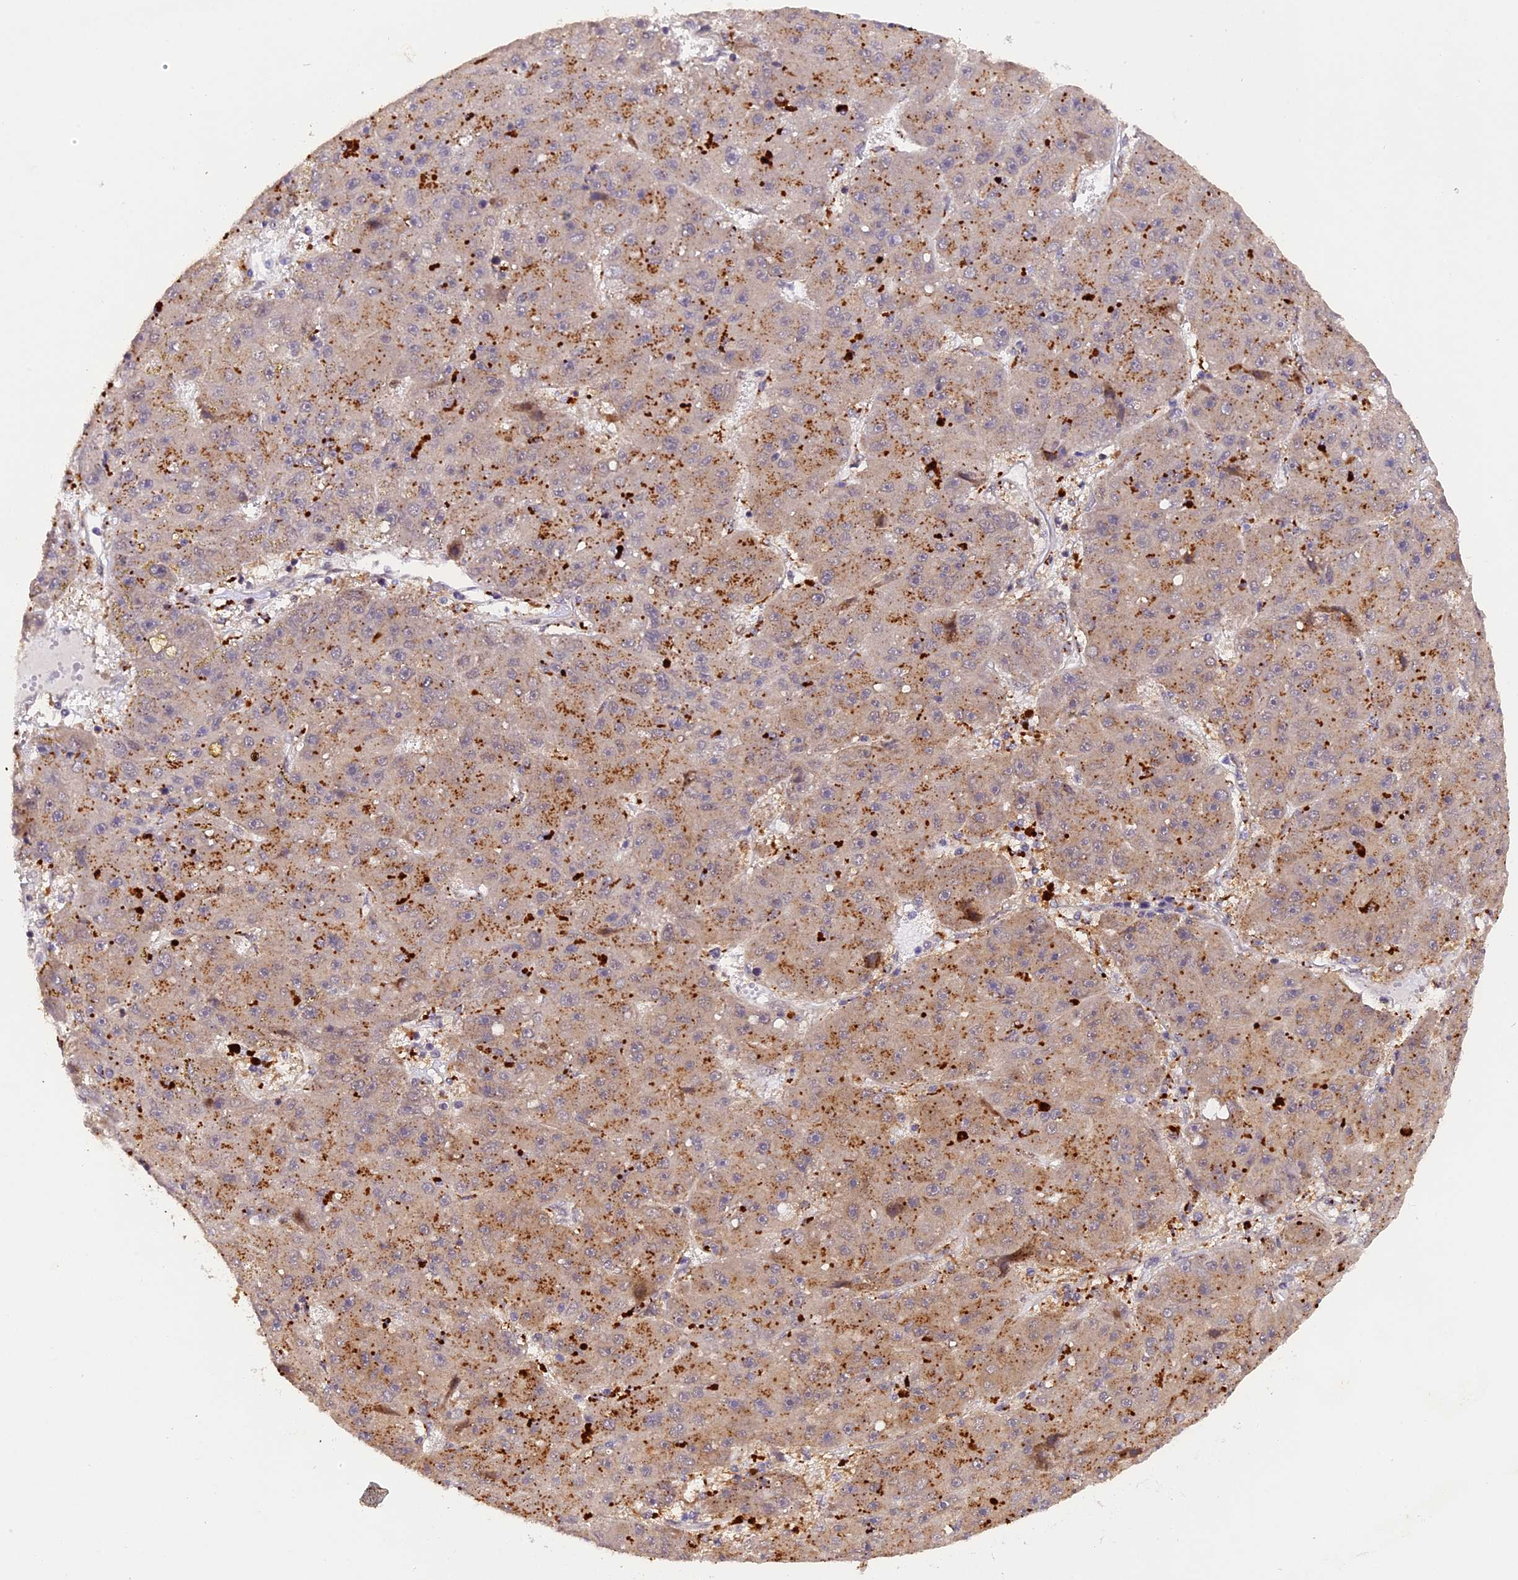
{"staining": {"intensity": "moderate", "quantity": ">75%", "location": "cytoplasmic/membranous"}, "tissue": "liver cancer", "cell_type": "Tumor cells", "image_type": "cancer", "snomed": [{"axis": "morphology", "description": "Carcinoma, Hepatocellular, NOS"}, {"axis": "topography", "description": "Liver"}], "caption": "Liver cancer stained with a protein marker displays moderate staining in tumor cells.", "gene": "SAMD4A", "patient": {"sex": "male", "age": 67}}